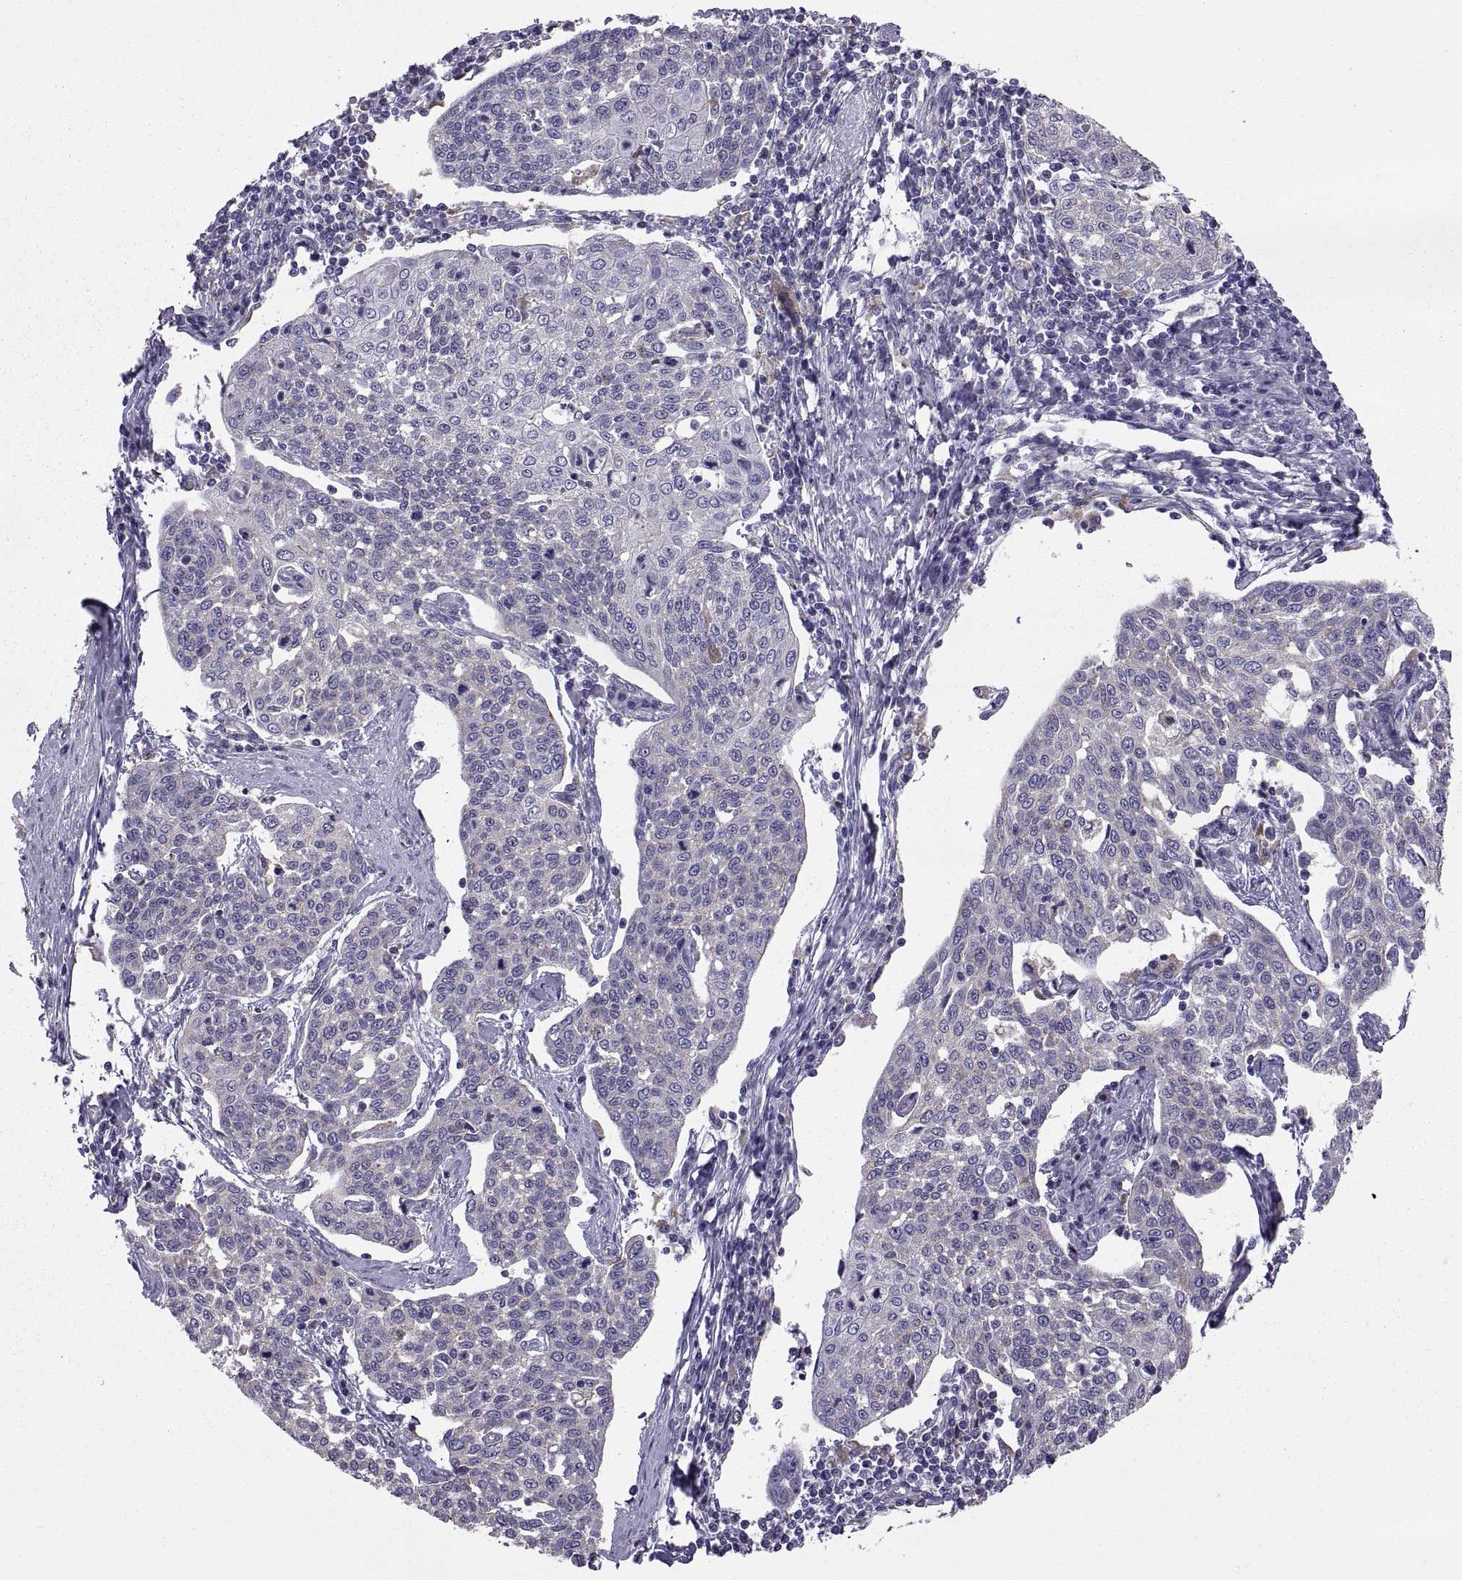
{"staining": {"intensity": "negative", "quantity": "none", "location": "none"}, "tissue": "cervical cancer", "cell_type": "Tumor cells", "image_type": "cancer", "snomed": [{"axis": "morphology", "description": "Squamous cell carcinoma, NOS"}, {"axis": "topography", "description": "Cervix"}], "caption": "The image reveals no significant staining in tumor cells of squamous cell carcinoma (cervical). Nuclei are stained in blue.", "gene": "ARSL", "patient": {"sex": "female", "age": 34}}